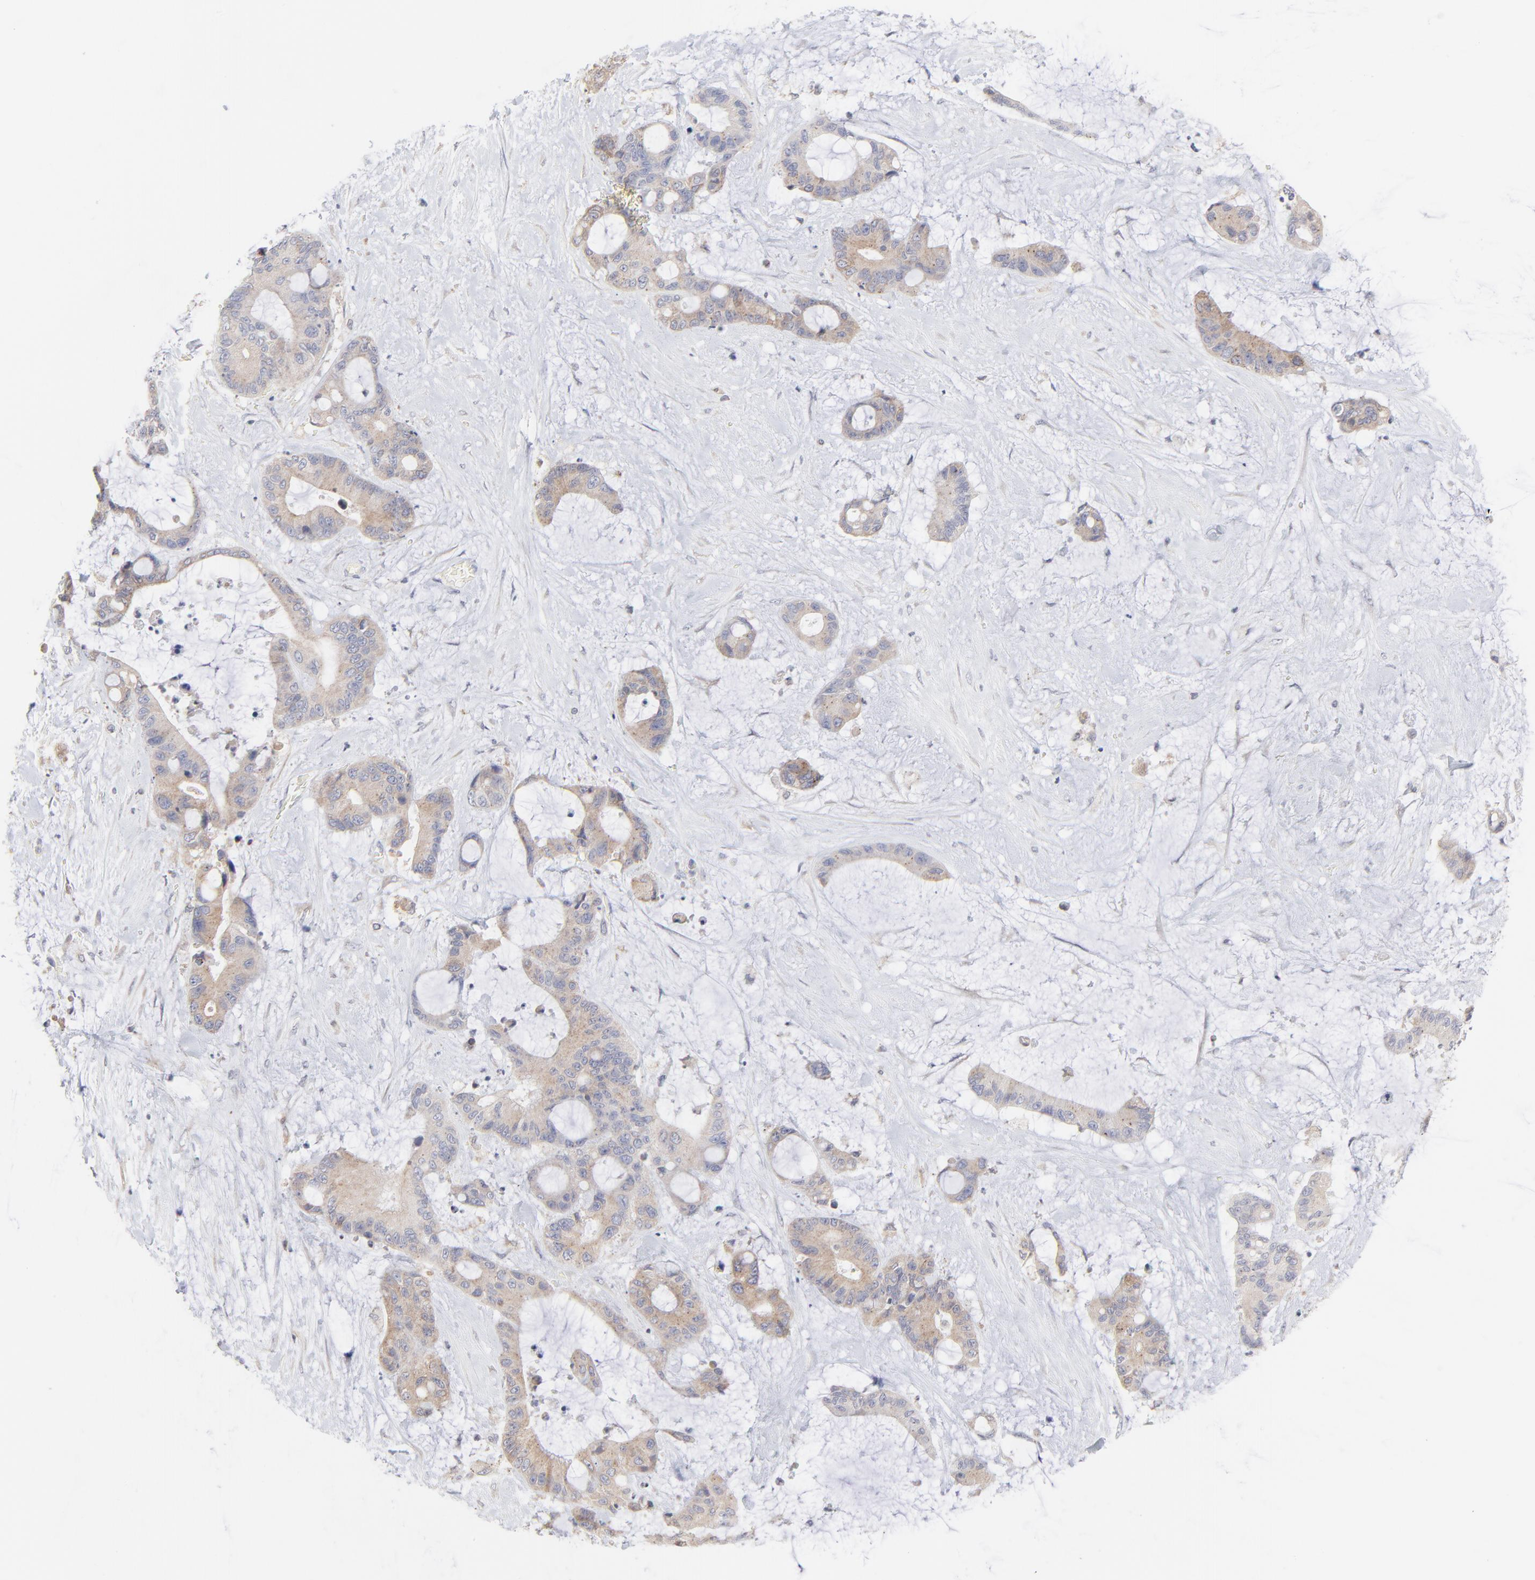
{"staining": {"intensity": "weak", "quantity": ">75%", "location": "cytoplasmic/membranous"}, "tissue": "liver cancer", "cell_type": "Tumor cells", "image_type": "cancer", "snomed": [{"axis": "morphology", "description": "Cholangiocarcinoma"}, {"axis": "topography", "description": "Liver"}], "caption": "Liver cancer (cholangiocarcinoma) tissue displays weak cytoplasmic/membranous positivity in about >75% of tumor cells, visualized by immunohistochemistry.", "gene": "TRIM22", "patient": {"sex": "female", "age": 73}}